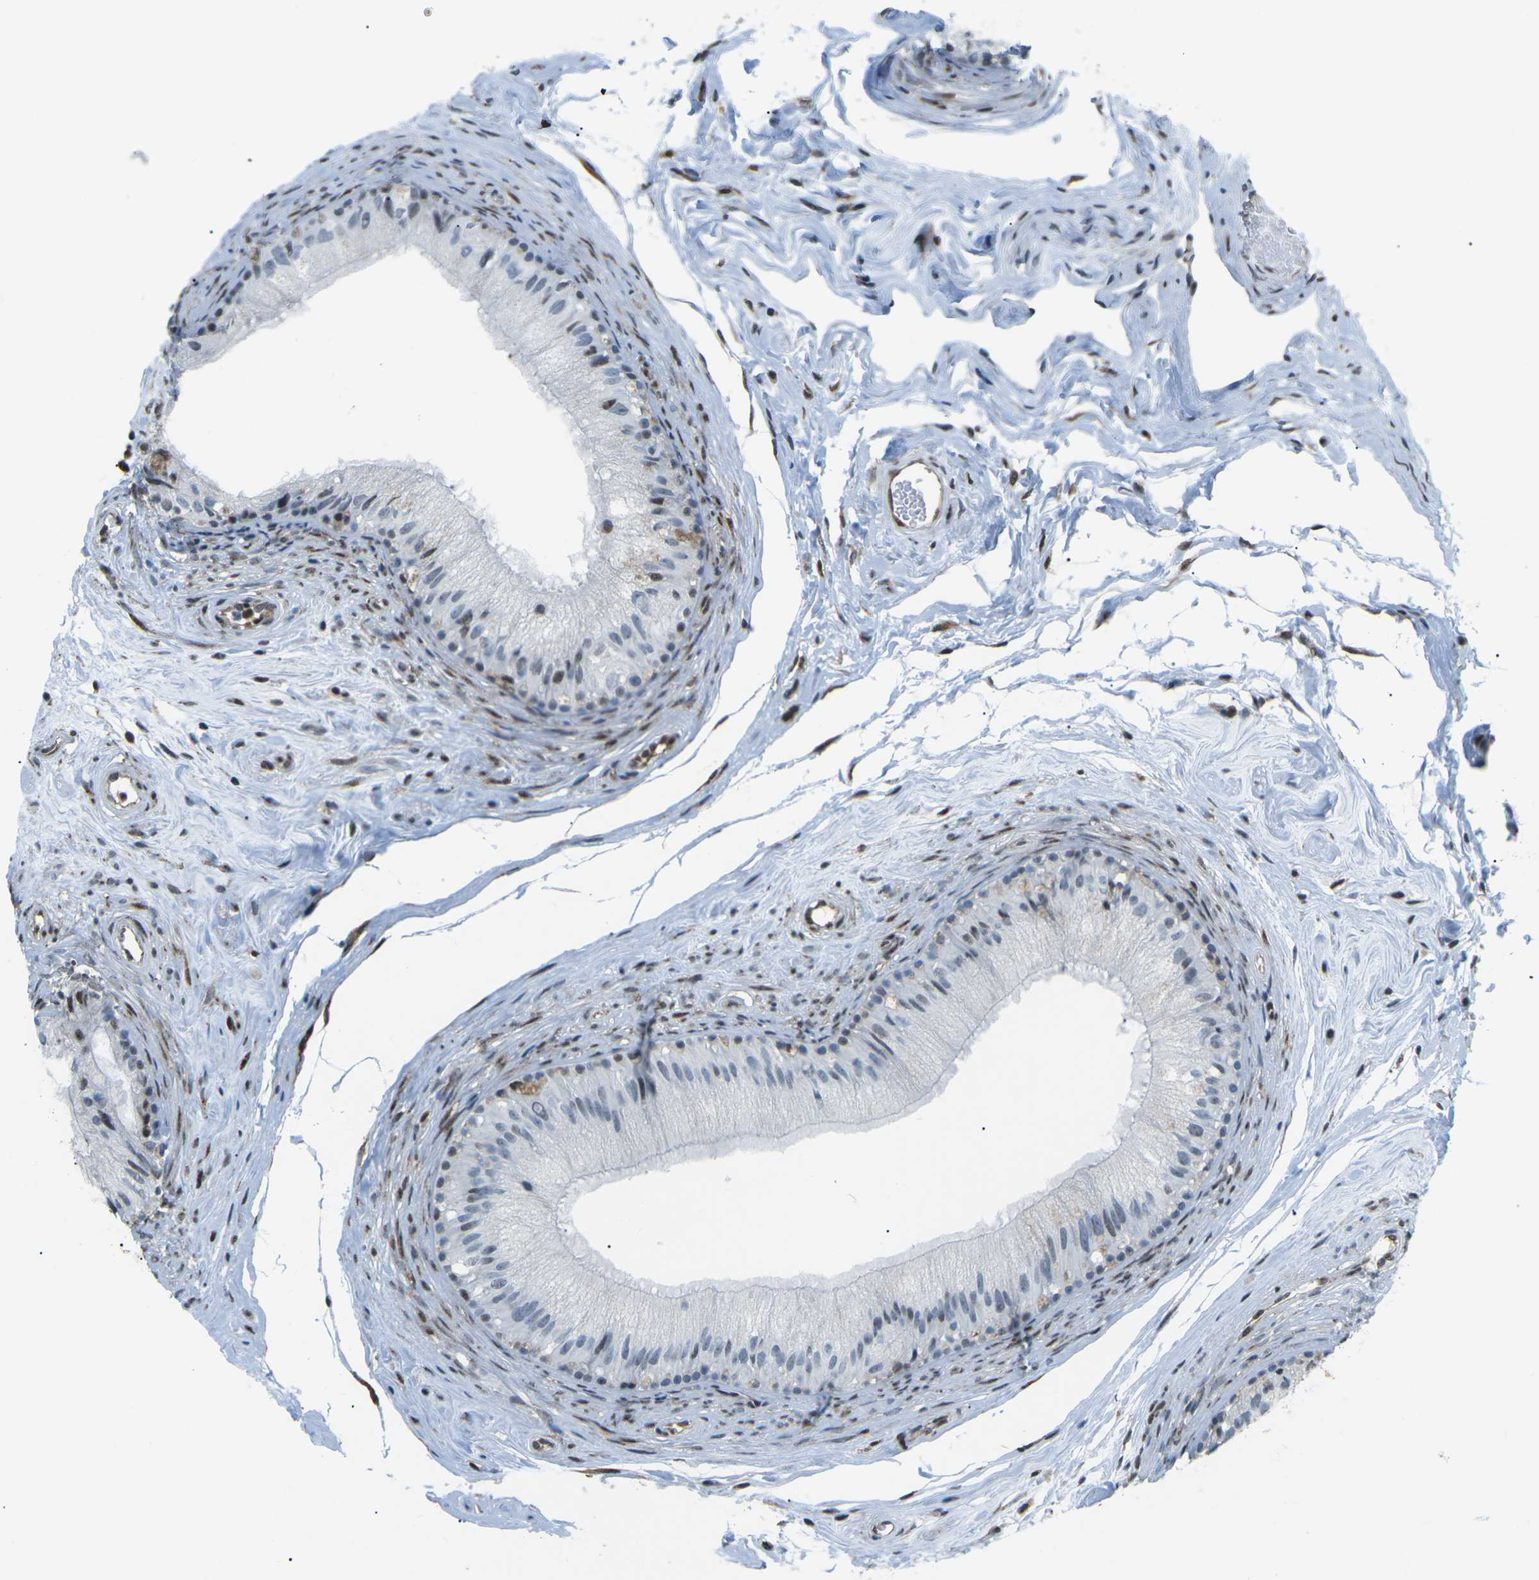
{"staining": {"intensity": "moderate", "quantity": "<25%", "location": "nuclear"}, "tissue": "epididymis", "cell_type": "Glandular cells", "image_type": "normal", "snomed": [{"axis": "morphology", "description": "Normal tissue, NOS"}, {"axis": "topography", "description": "Epididymis"}], "caption": "Protein staining displays moderate nuclear staining in approximately <25% of glandular cells in normal epididymis.", "gene": "MBNL1", "patient": {"sex": "male", "age": 56}}